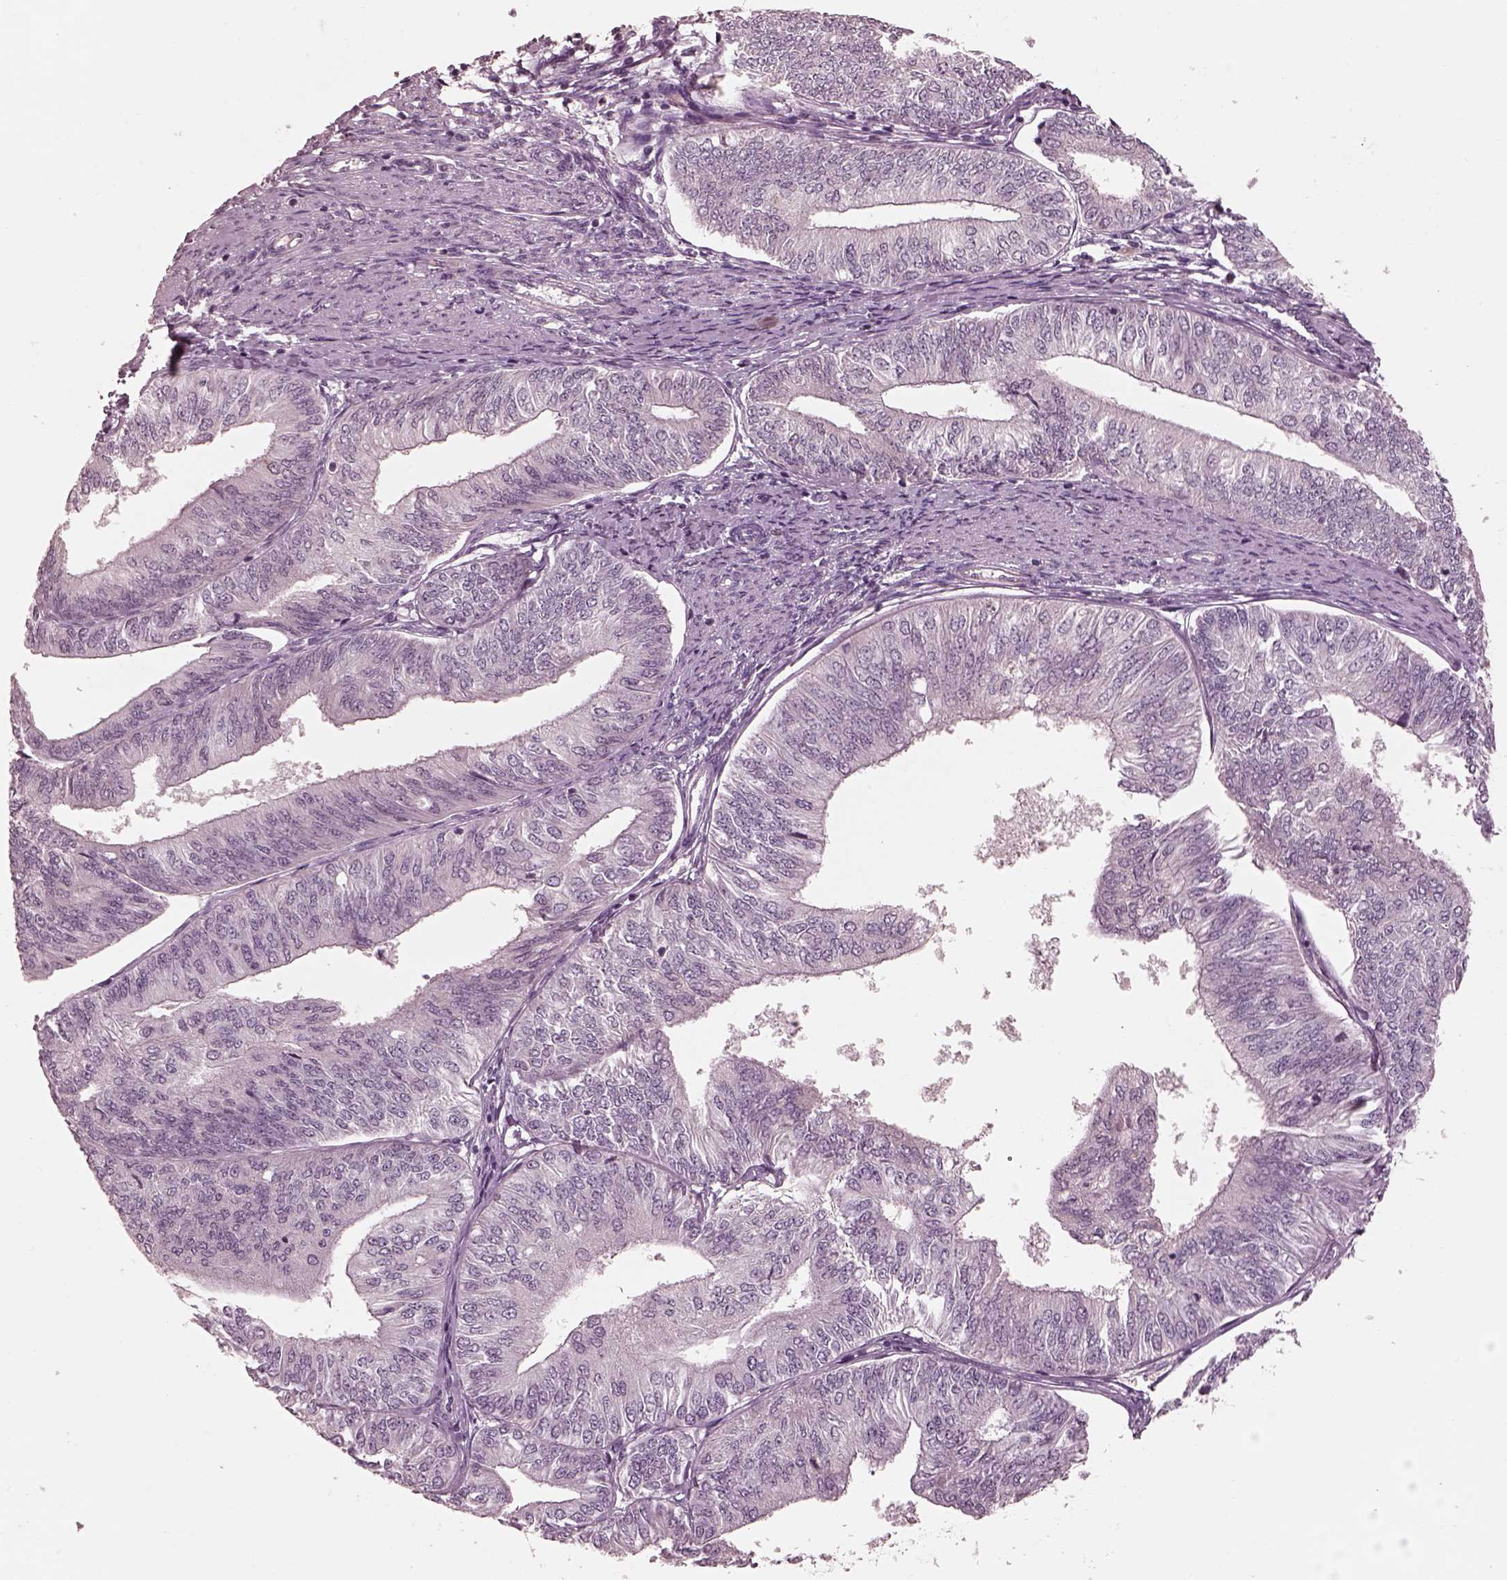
{"staining": {"intensity": "negative", "quantity": "none", "location": "none"}, "tissue": "endometrial cancer", "cell_type": "Tumor cells", "image_type": "cancer", "snomed": [{"axis": "morphology", "description": "Adenocarcinoma, NOS"}, {"axis": "topography", "description": "Endometrium"}], "caption": "Immunohistochemistry of human endometrial cancer (adenocarcinoma) exhibits no staining in tumor cells. (DAB (3,3'-diaminobenzidine) IHC with hematoxylin counter stain).", "gene": "KCNA2", "patient": {"sex": "female", "age": 58}}